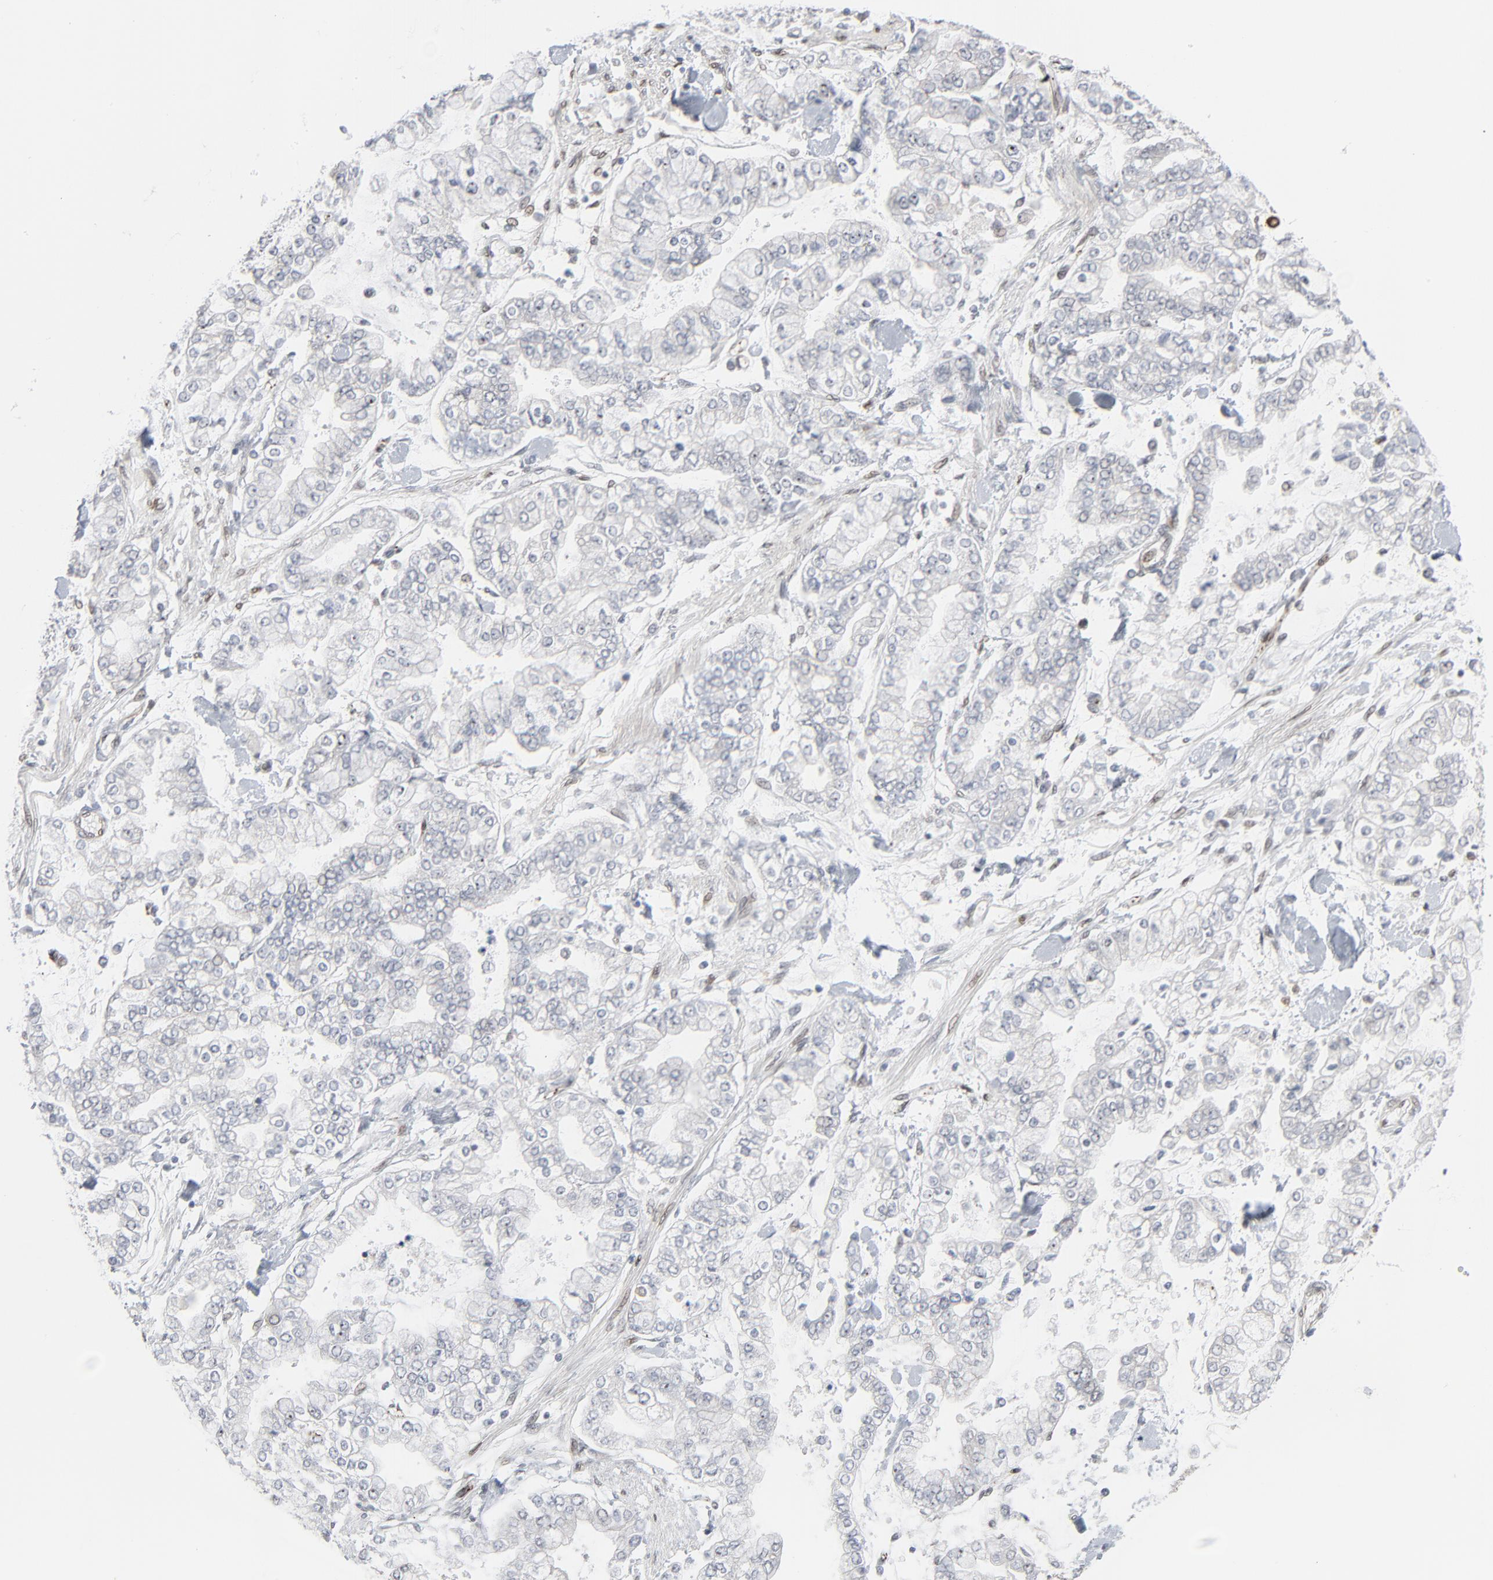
{"staining": {"intensity": "negative", "quantity": "none", "location": "none"}, "tissue": "stomach cancer", "cell_type": "Tumor cells", "image_type": "cancer", "snomed": [{"axis": "morphology", "description": "Normal tissue, NOS"}, {"axis": "morphology", "description": "Adenocarcinoma, NOS"}, {"axis": "topography", "description": "Stomach, upper"}, {"axis": "topography", "description": "Stomach"}], "caption": "IHC image of stomach adenocarcinoma stained for a protein (brown), which displays no staining in tumor cells.", "gene": "CUX1", "patient": {"sex": "male", "age": 76}}